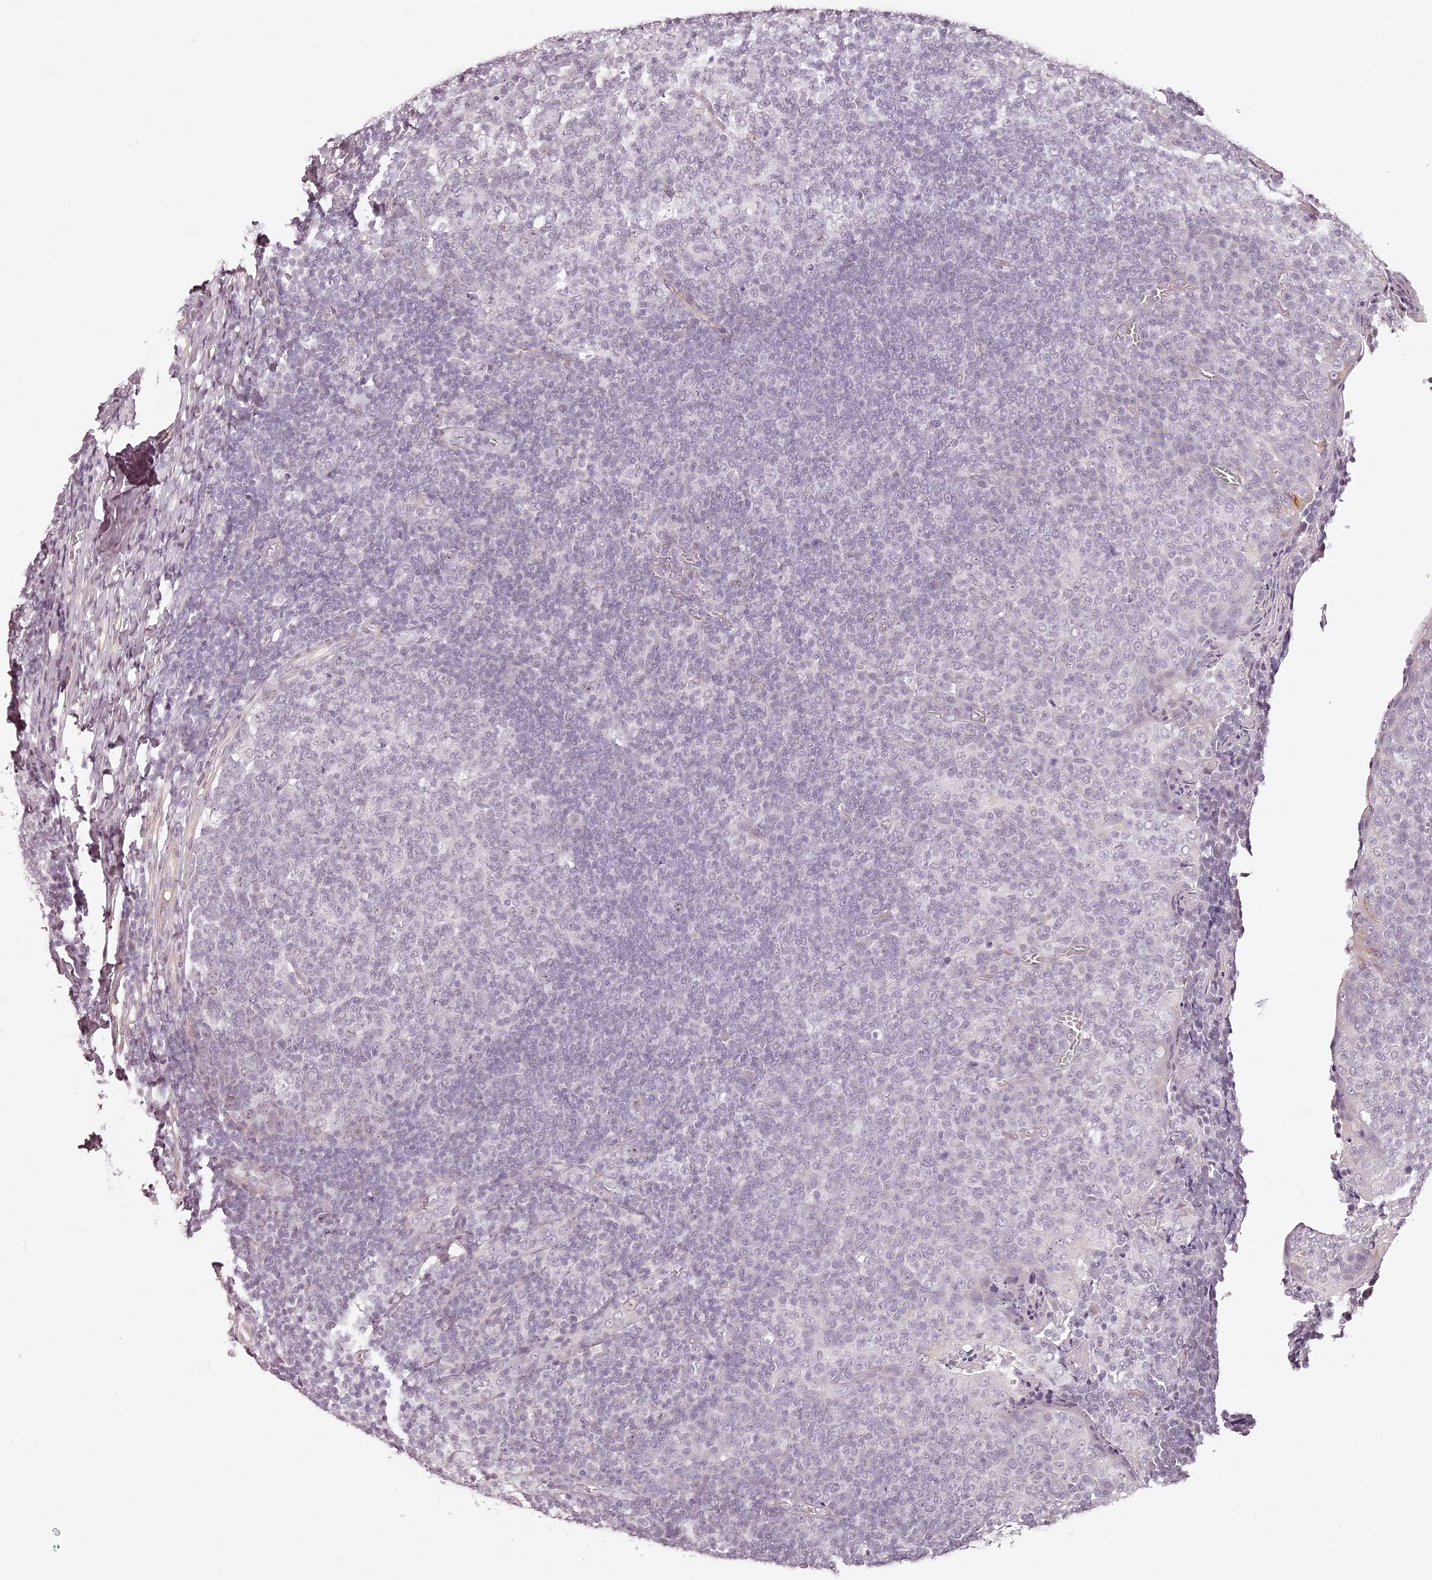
{"staining": {"intensity": "negative", "quantity": "none", "location": "none"}, "tissue": "tonsil", "cell_type": "Germinal center cells", "image_type": "normal", "snomed": [{"axis": "morphology", "description": "Normal tissue, NOS"}, {"axis": "topography", "description": "Tonsil"}], "caption": "The image shows no significant positivity in germinal center cells of tonsil.", "gene": "ELAPOR1", "patient": {"sex": "female", "age": 19}}